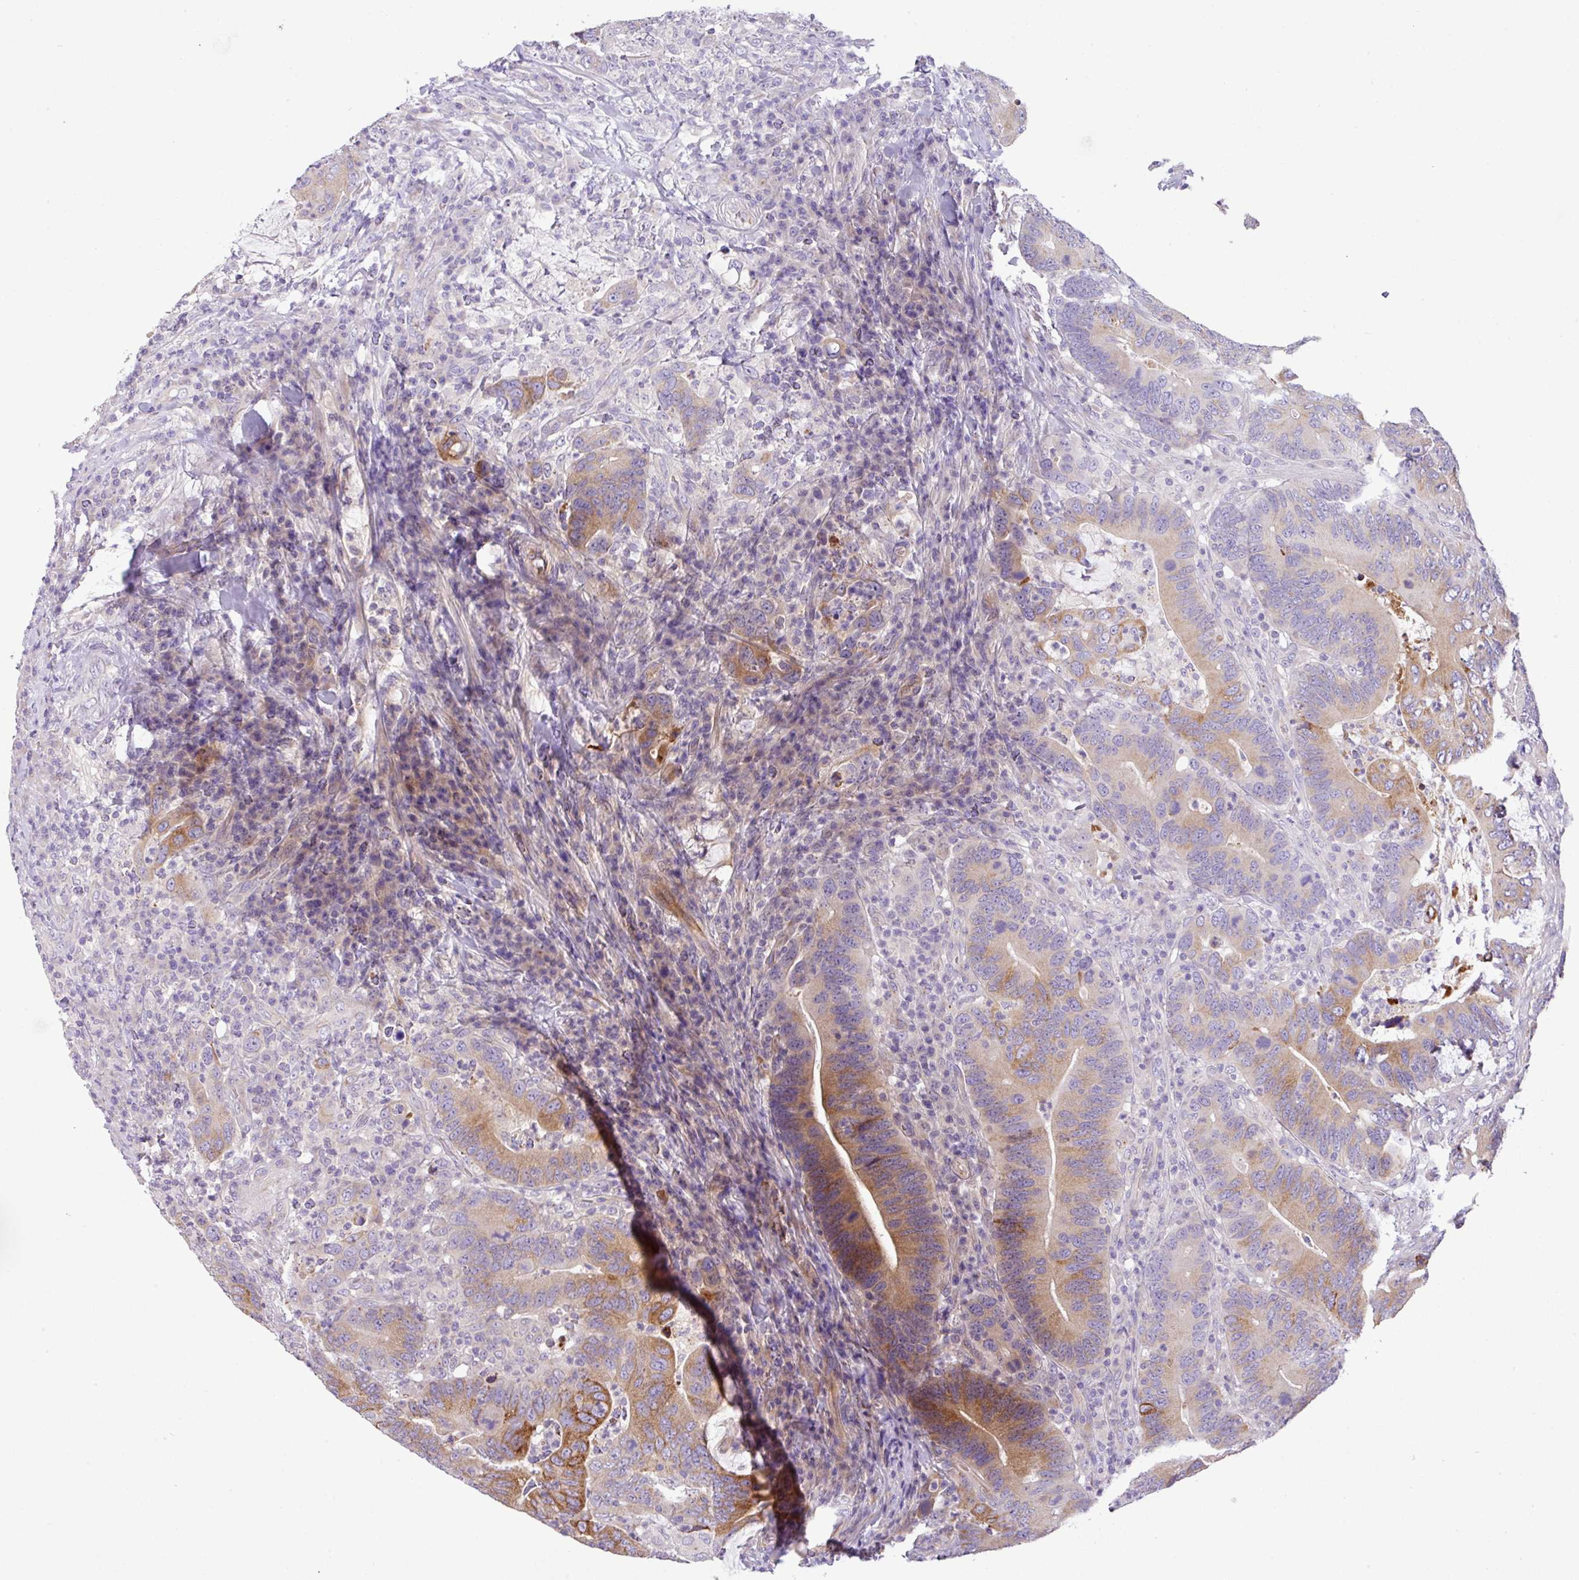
{"staining": {"intensity": "moderate", "quantity": ">75%", "location": "cytoplasmic/membranous"}, "tissue": "colorectal cancer", "cell_type": "Tumor cells", "image_type": "cancer", "snomed": [{"axis": "morphology", "description": "Adenocarcinoma, NOS"}, {"axis": "topography", "description": "Colon"}], "caption": "Protein staining of adenocarcinoma (colorectal) tissue demonstrates moderate cytoplasmic/membranous positivity in about >75% of tumor cells.", "gene": "PIK3R5", "patient": {"sex": "female", "age": 66}}